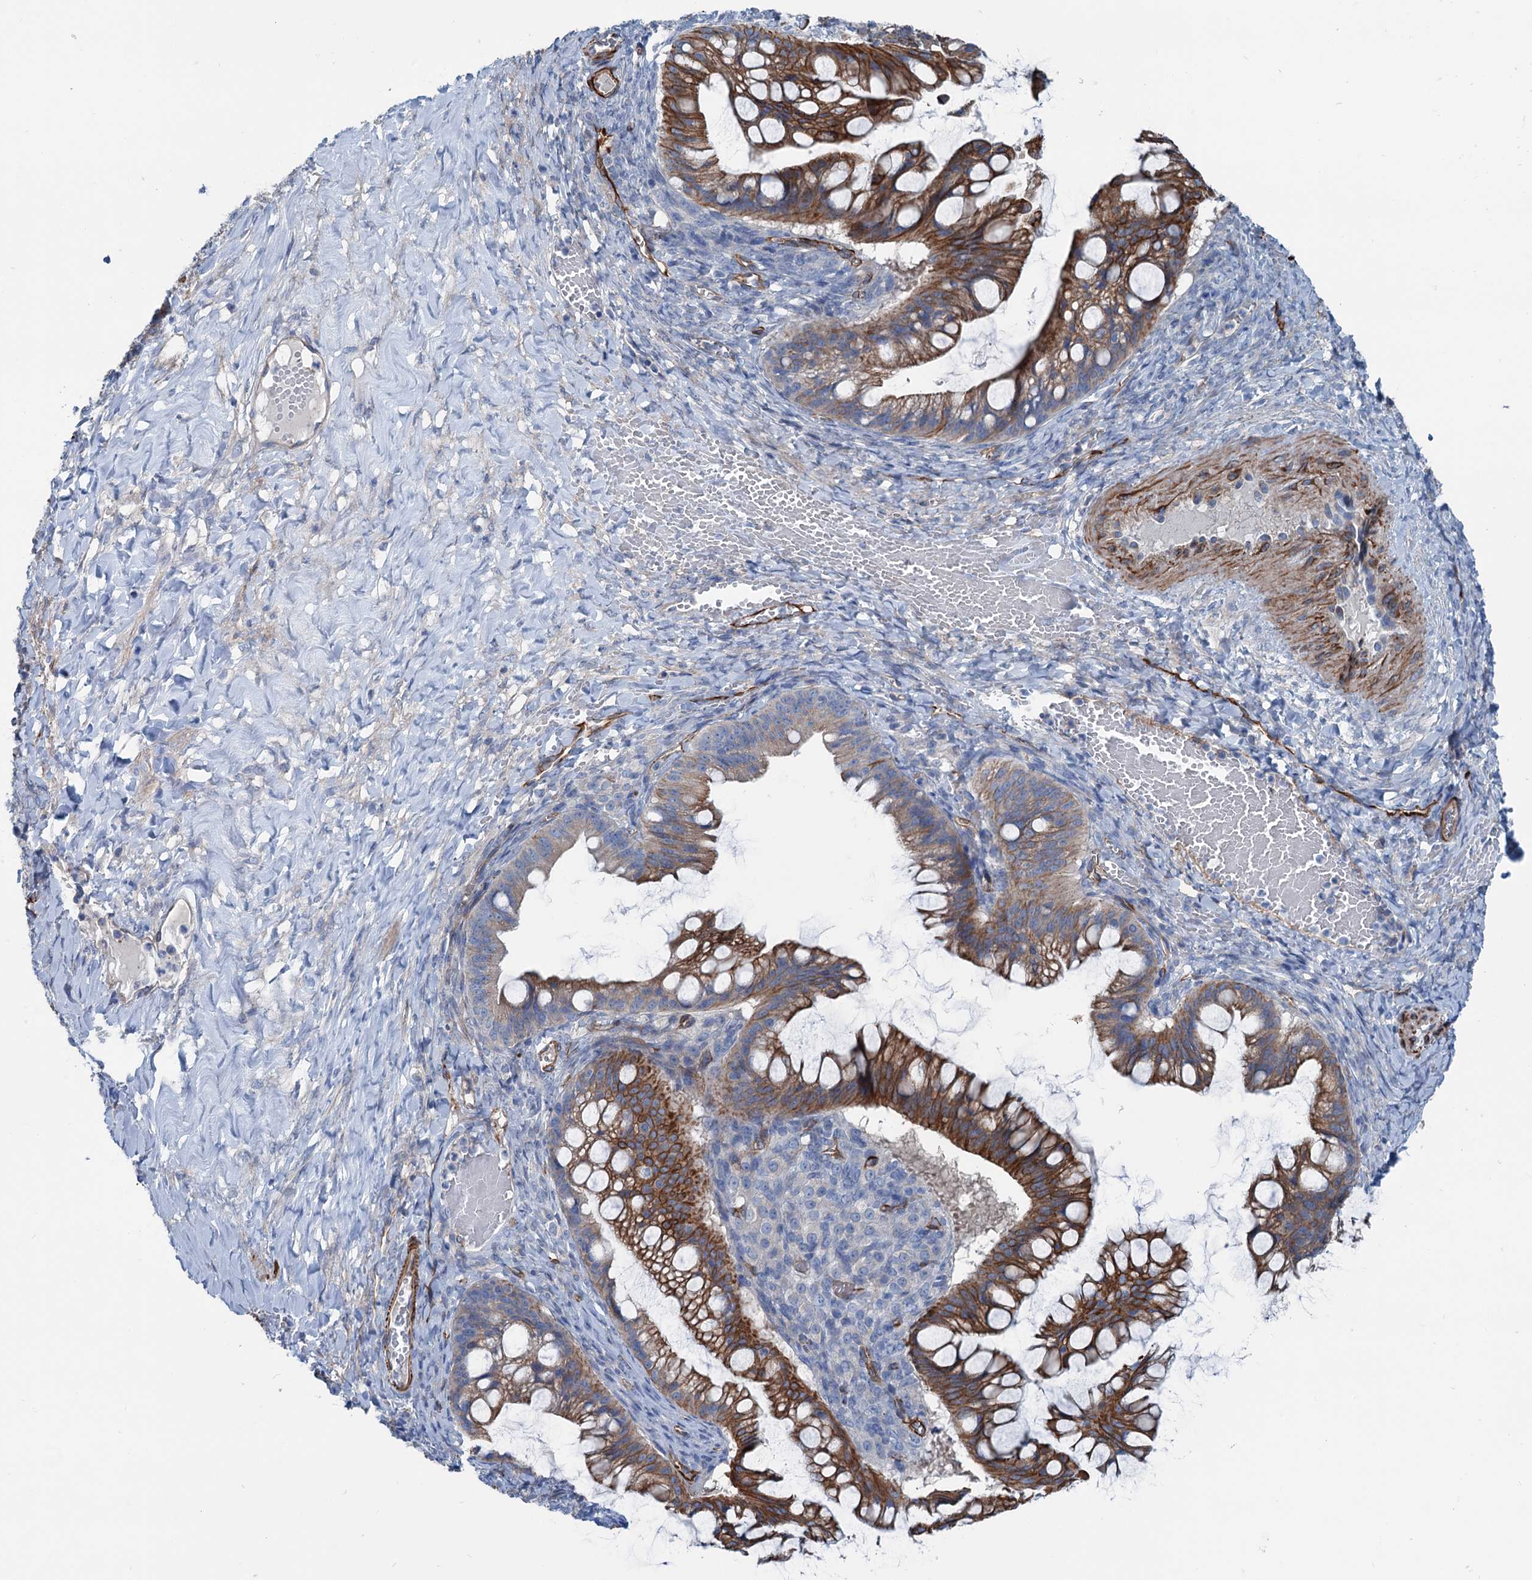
{"staining": {"intensity": "moderate", "quantity": ">75%", "location": "cytoplasmic/membranous"}, "tissue": "ovarian cancer", "cell_type": "Tumor cells", "image_type": "cancer", "snomed": [{"axis": "morphology", "description": "Cystadenocarcinoma, mucinous, NOS"}, {"axis": "topography", "description": "Ovary"}], "caption": "Ovarian cancer (mucinous cystadenocarcinoma) was stained to show a protein in brown. There is medium levels of moderate cytoplasmic/membranous positivity in about >75% of tumor cells.", "gene": "CALCOCO1", "patient": {"sex": "female", "age": 73}}